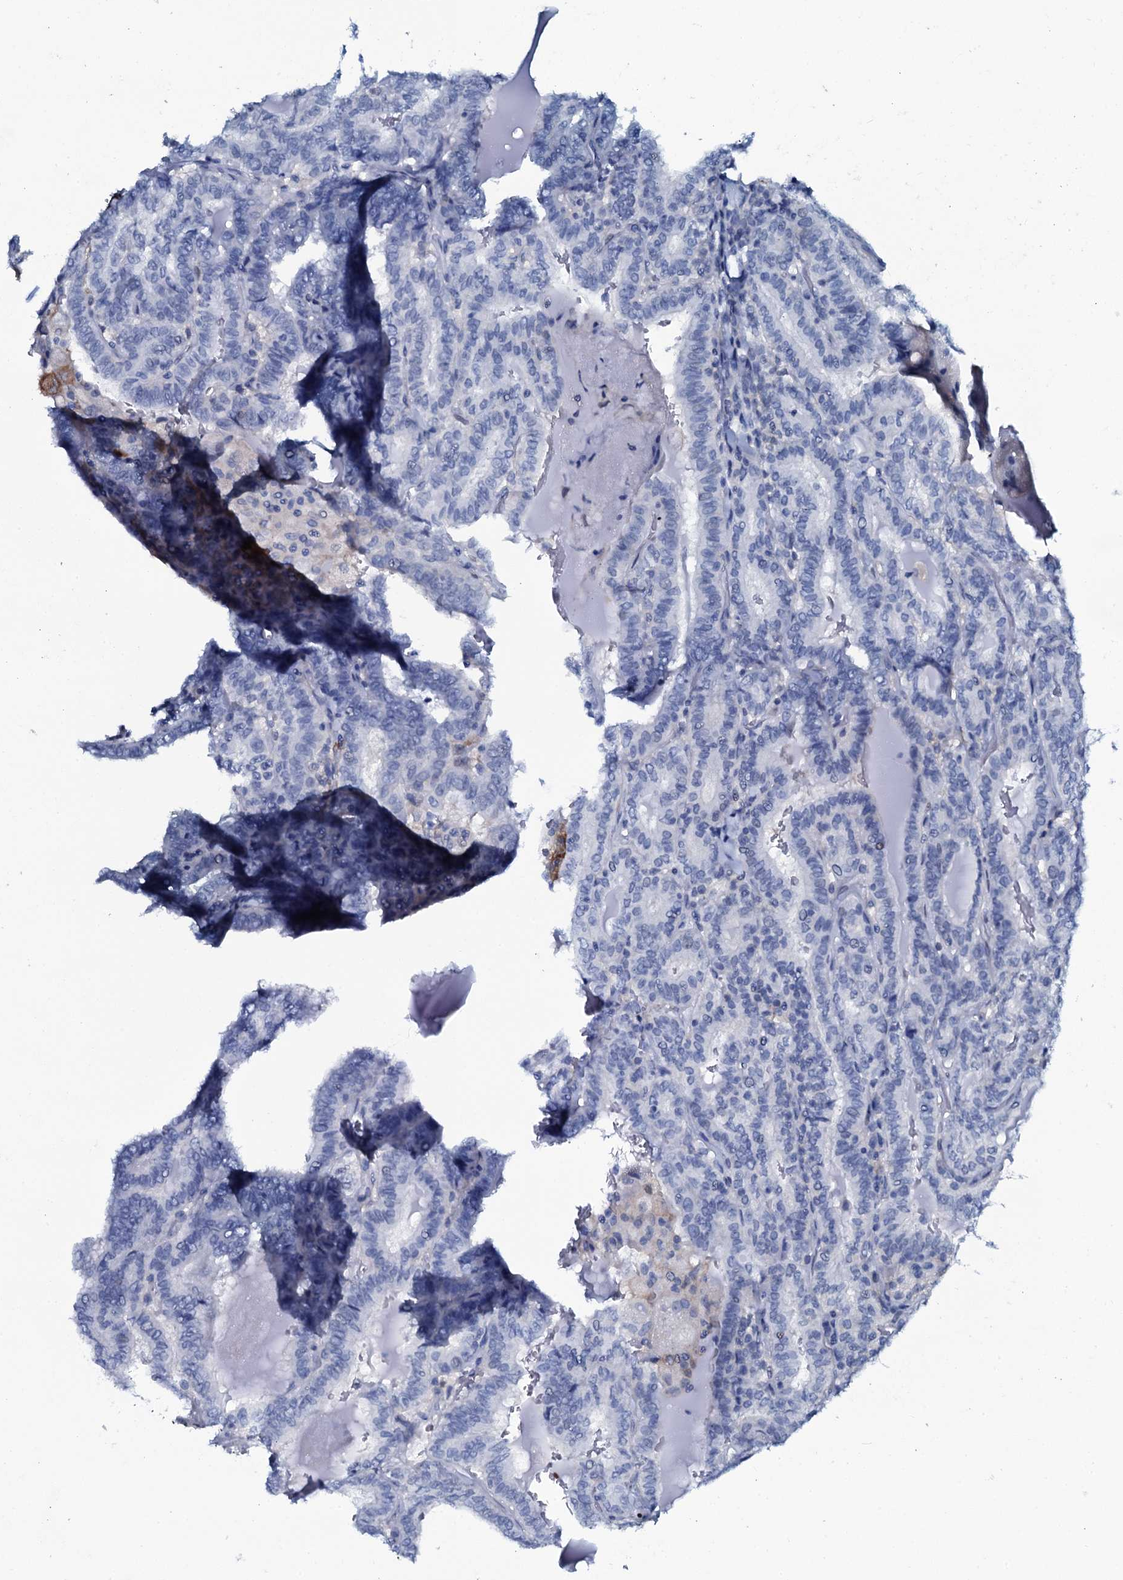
{"staining": {"intensity": "negative", "quantity": "none", "location": "none"}, "tissue": "thyroid cancer", "cell_type": "Tumor cells", "image_type": "cancer", "snomed": [{"axis": "morphology", "description": "Papillary adenocarcinoma, NOS"}, {"axis": "topography", "description": "Thyroid gland"}], "caption": "Immunohistochemistry micrograph of neoplastic tissue: human thyroid cancer (papillary adenocarcinoma) stained with DAB shows no significant protein staining in tumor cells.", "gene": "SLC4A7", "patient": {"sex": "female", "age": 72}}